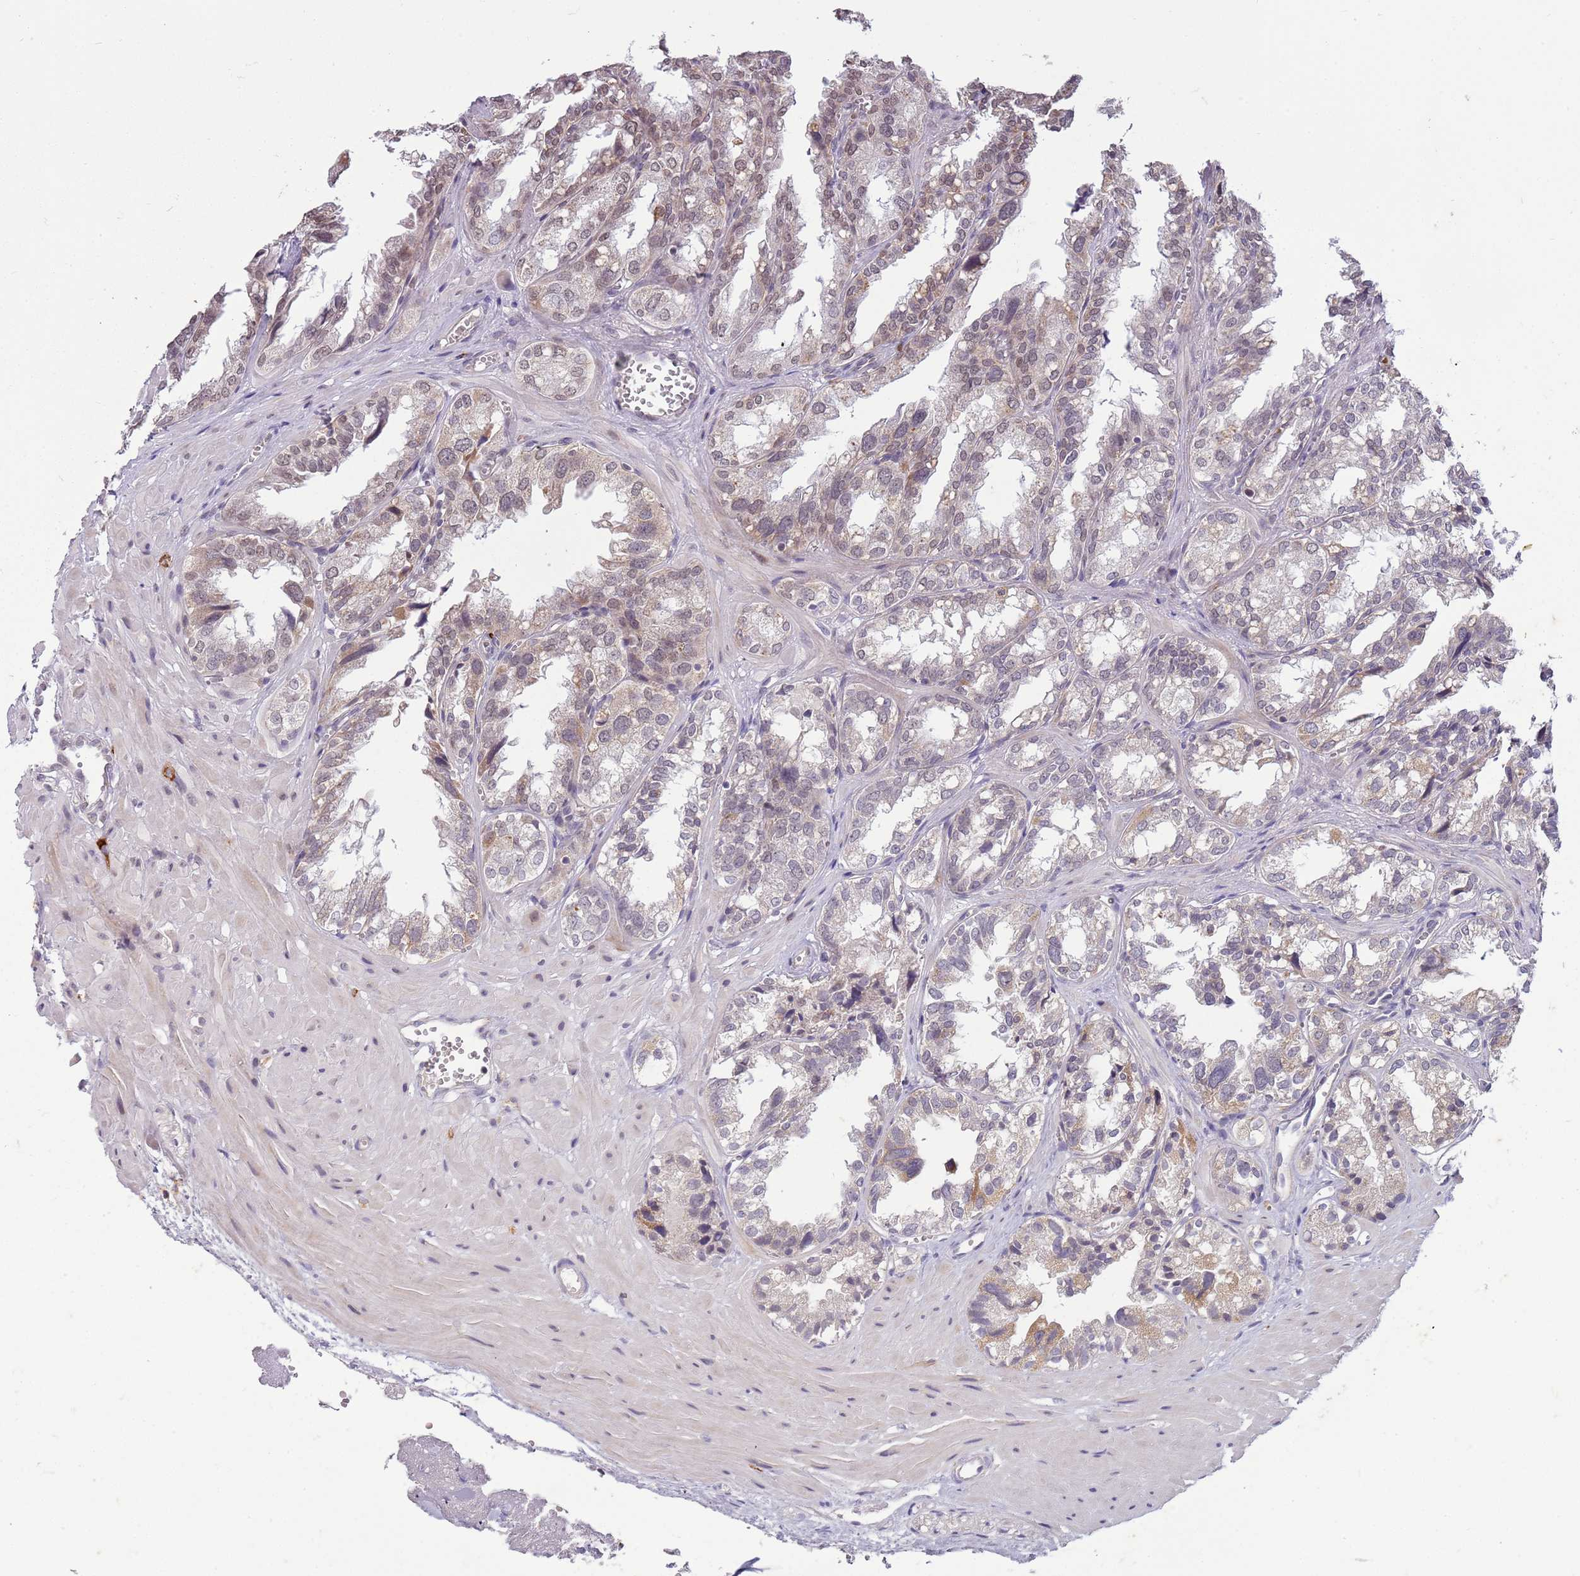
{"staining": {"intensity": "moderate", "quantity": "25%-75%", "location": "nuclear"}, "tissue": "seminal vesicle", "cell_type": "Glandular cells", "image_type": "normal", "snomed": [{"axis": "morphology", "description": "Normal tissue, NOS"}, {"axis": "topography", "description": "Prostate"}, {"axis": "topography", "description": "Seminal veicle"}], "caption": "Approximately 25%-75% of glandular cells in unremarkable human seminal vesicle reveal moderate nuclear protein positivity as visualized by brown immunohistochemical staining.", "gene": "FAM120AOS", "patient": {"sex": "male", "age": 51}}